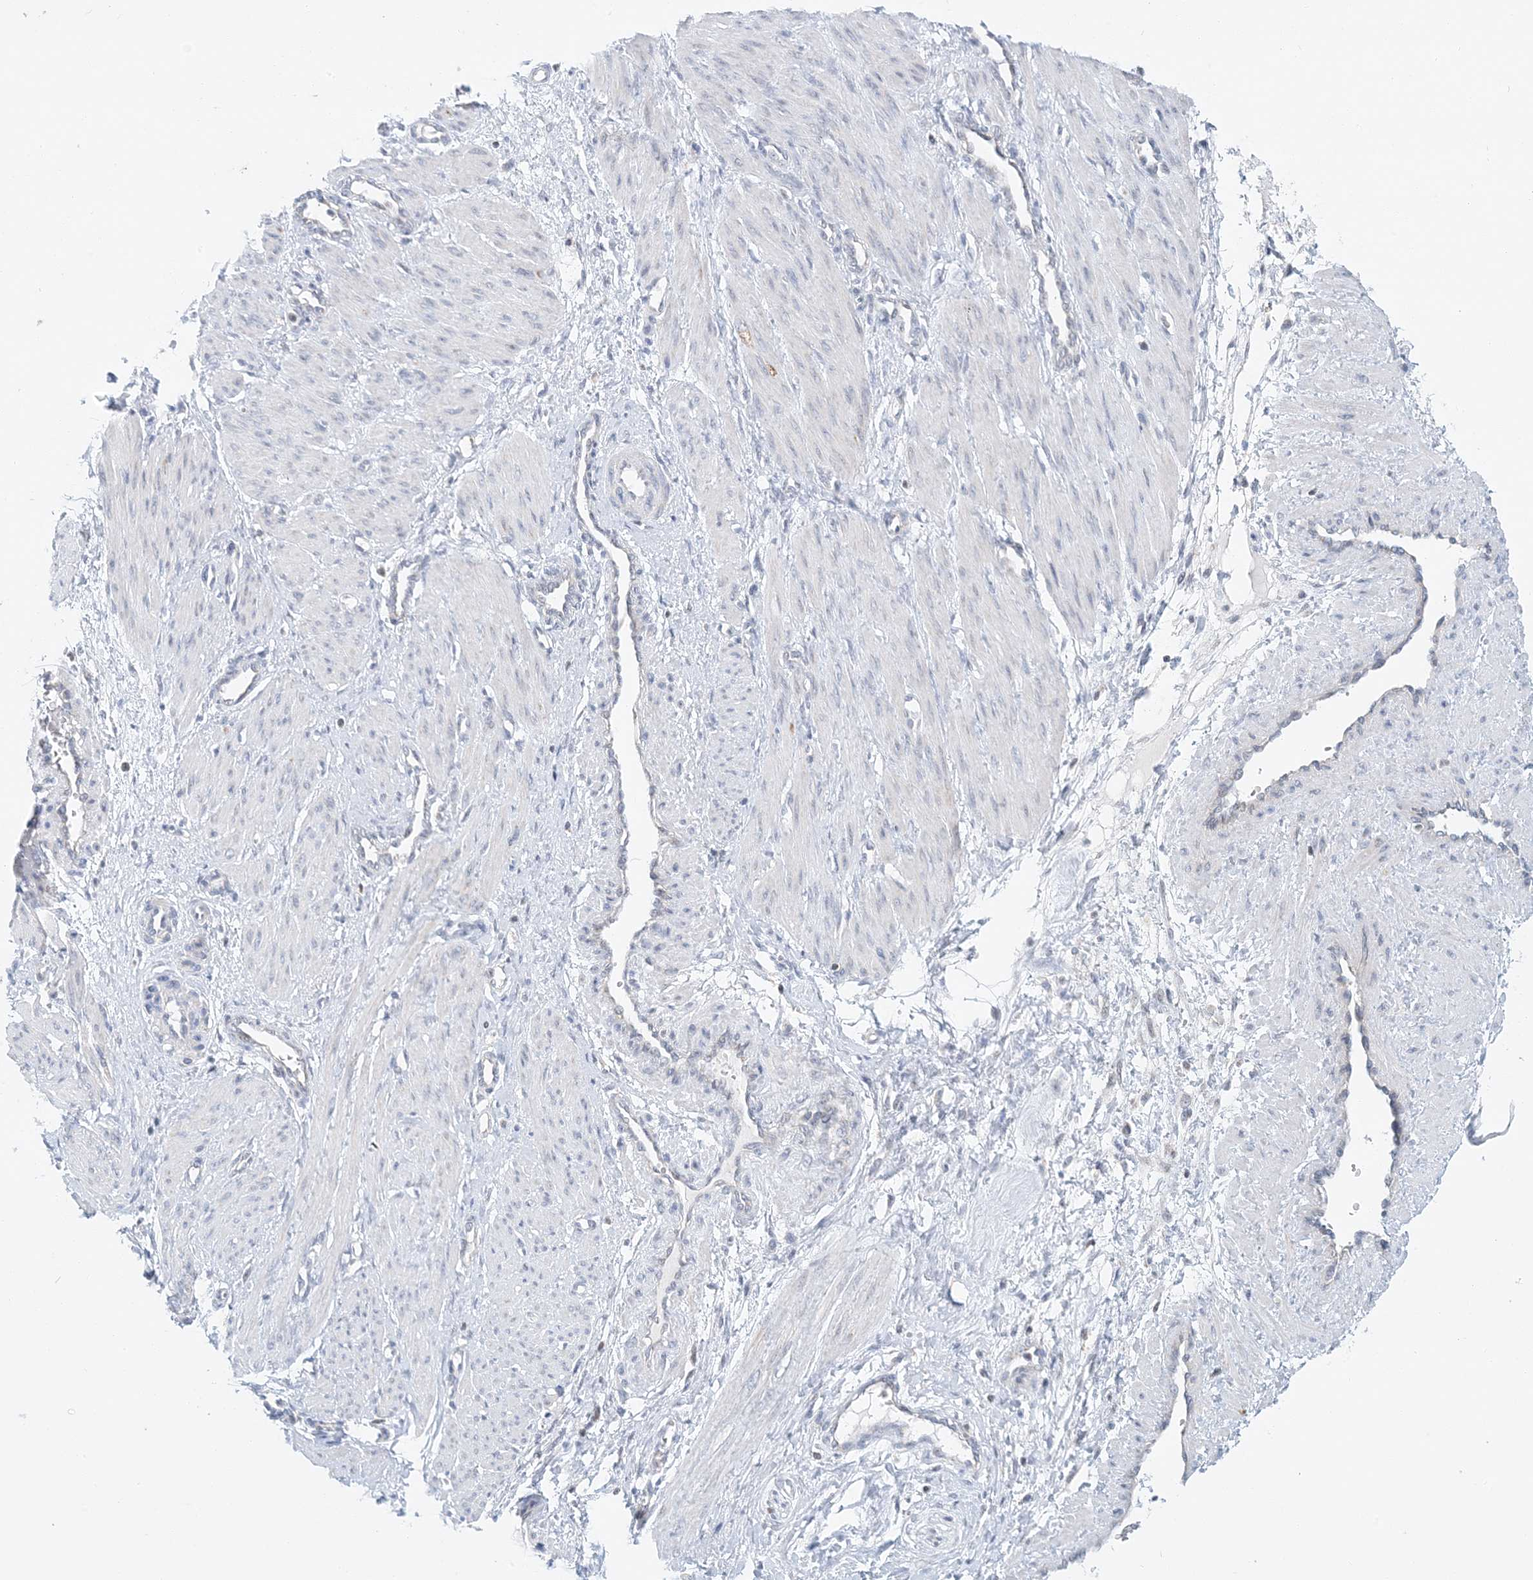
{"staining": {"intensity": "negative", "quantity": "none", "location": "none"}, "tissue": "smooth muscle", "cell_type": "Smooth muscle cells", "image_type": "normal", "snomed": [{"axis": "morphology", "description": "Normal tissue, NOS"}, {"axis": "topography", "description": "Endometrium"}], "caption": "Unremarkable smooth muscle was stained to show a protein in brown. There is no significant expression in smooth muscle cells. (DAB immunohistochemistry (IHC), high magnification).", "gene": "BDH1", "patient": {"sex": "female", "age": 33}}